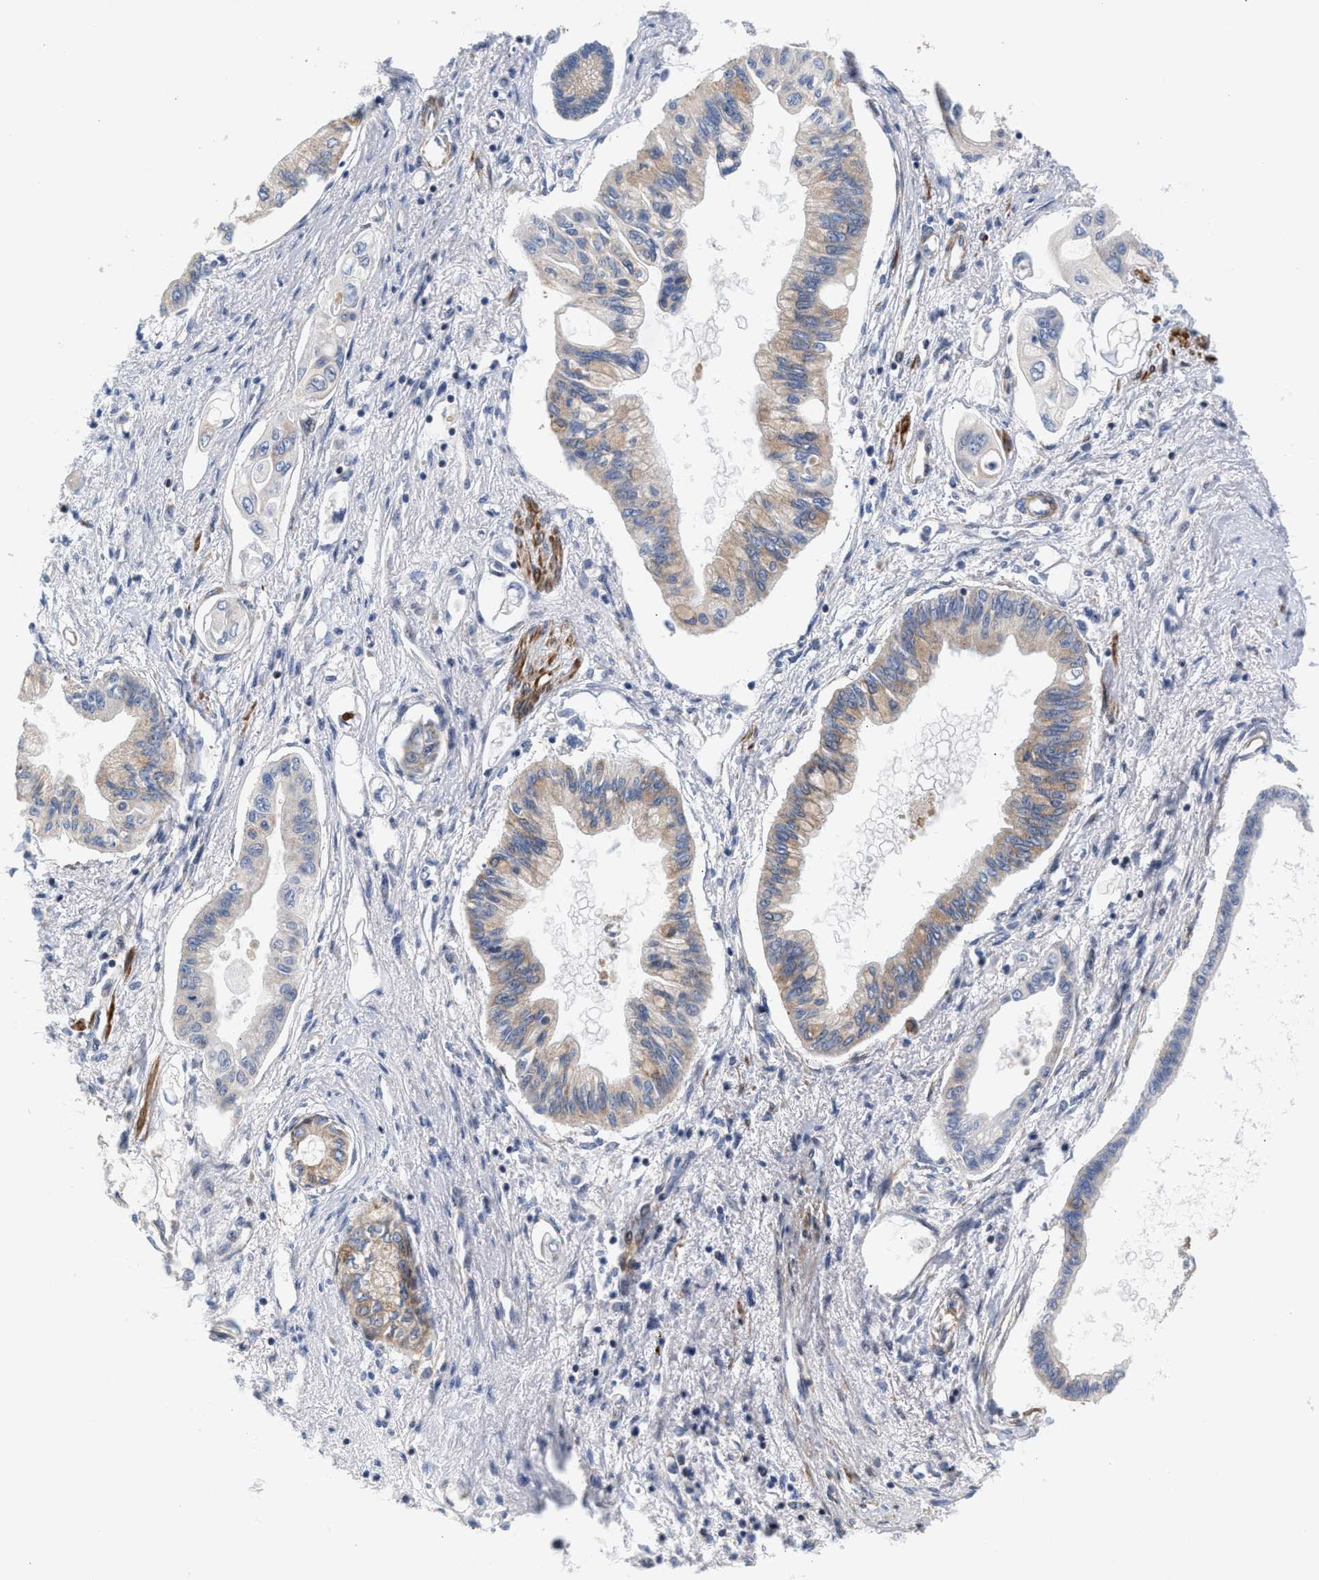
{"staining": {"intensity": "weak", "quantity": "25%-75%", "location": "cytoplasmic/membranous"}, "tissue": "pancreatic cancer", "cell_type": "Tumor cells", "image_type": "cancer", "snomed": [{"axis": "morphology", "description": "Adenocarcinoma, NOS"}, {"axis": "topography", "description": "Pancreas"}], "caption": "The histopathology image demonstrates a brown stain indicating the presence of a protein in the cytoplasmic/membranous of tumor cells in pancreatic cancer (adenocarcinoma).", "gene": "SGK1", "patient": {"sex": "female", "age": 77}}